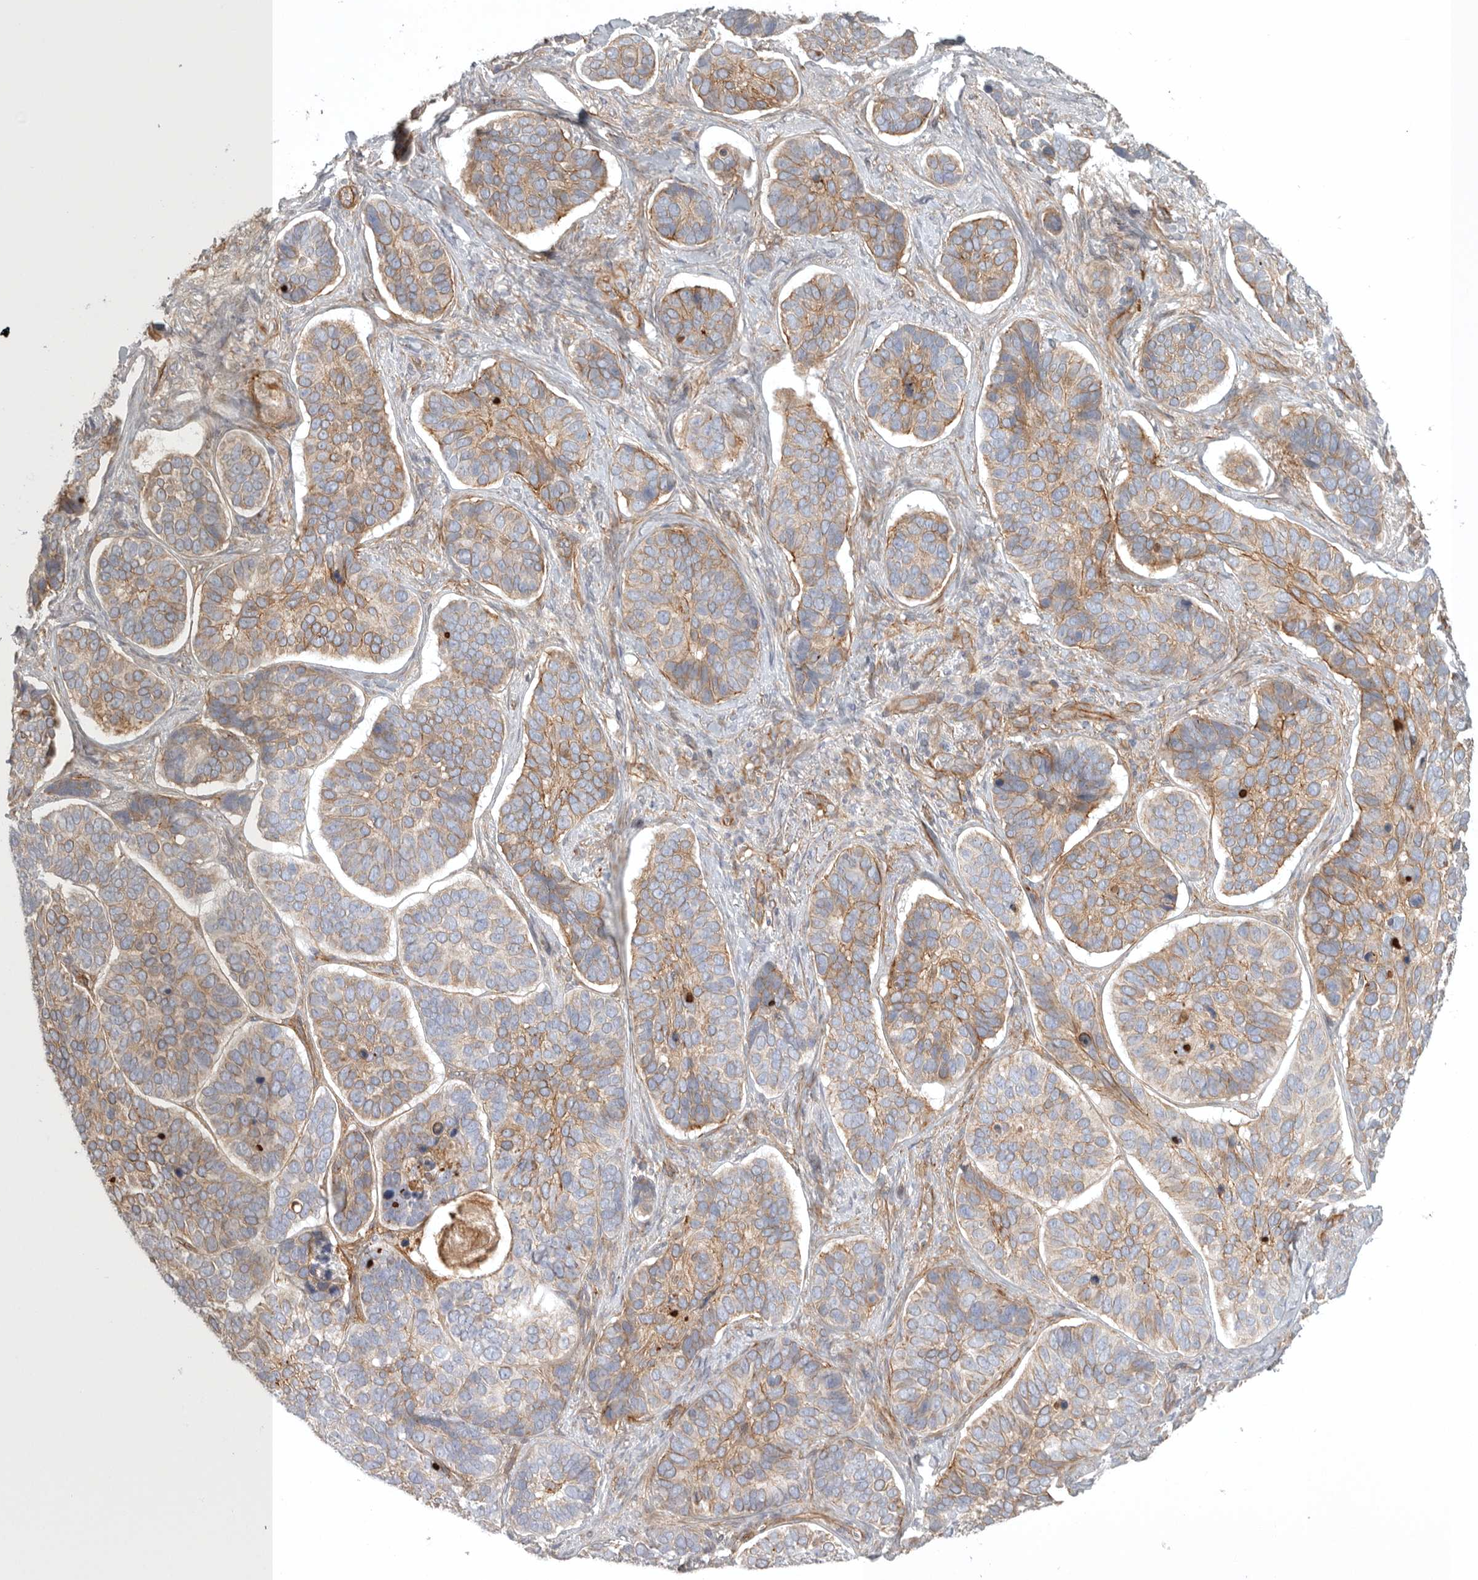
{"staining": {"intensity": "moderate", "quantity": ">75%", "location": "cytoplasmic/membranous"}, "tissue": "skin cancer", "cell_type": "Tumor cells", "image_type": "cancer", "snomed": [{"axis": "morphology", "description": "Basal cell carcinoma"}, {"axis": "topography", "description": "Skin"}], "caption": "Basal cell carcinoma (skin) stained for a protein (brown) displays moderate cytoplasmic/membranous positive staining in about >75% of tumor cells.", "gene": "LONRF1", "patient": {"sex": "male", "age": 62}}